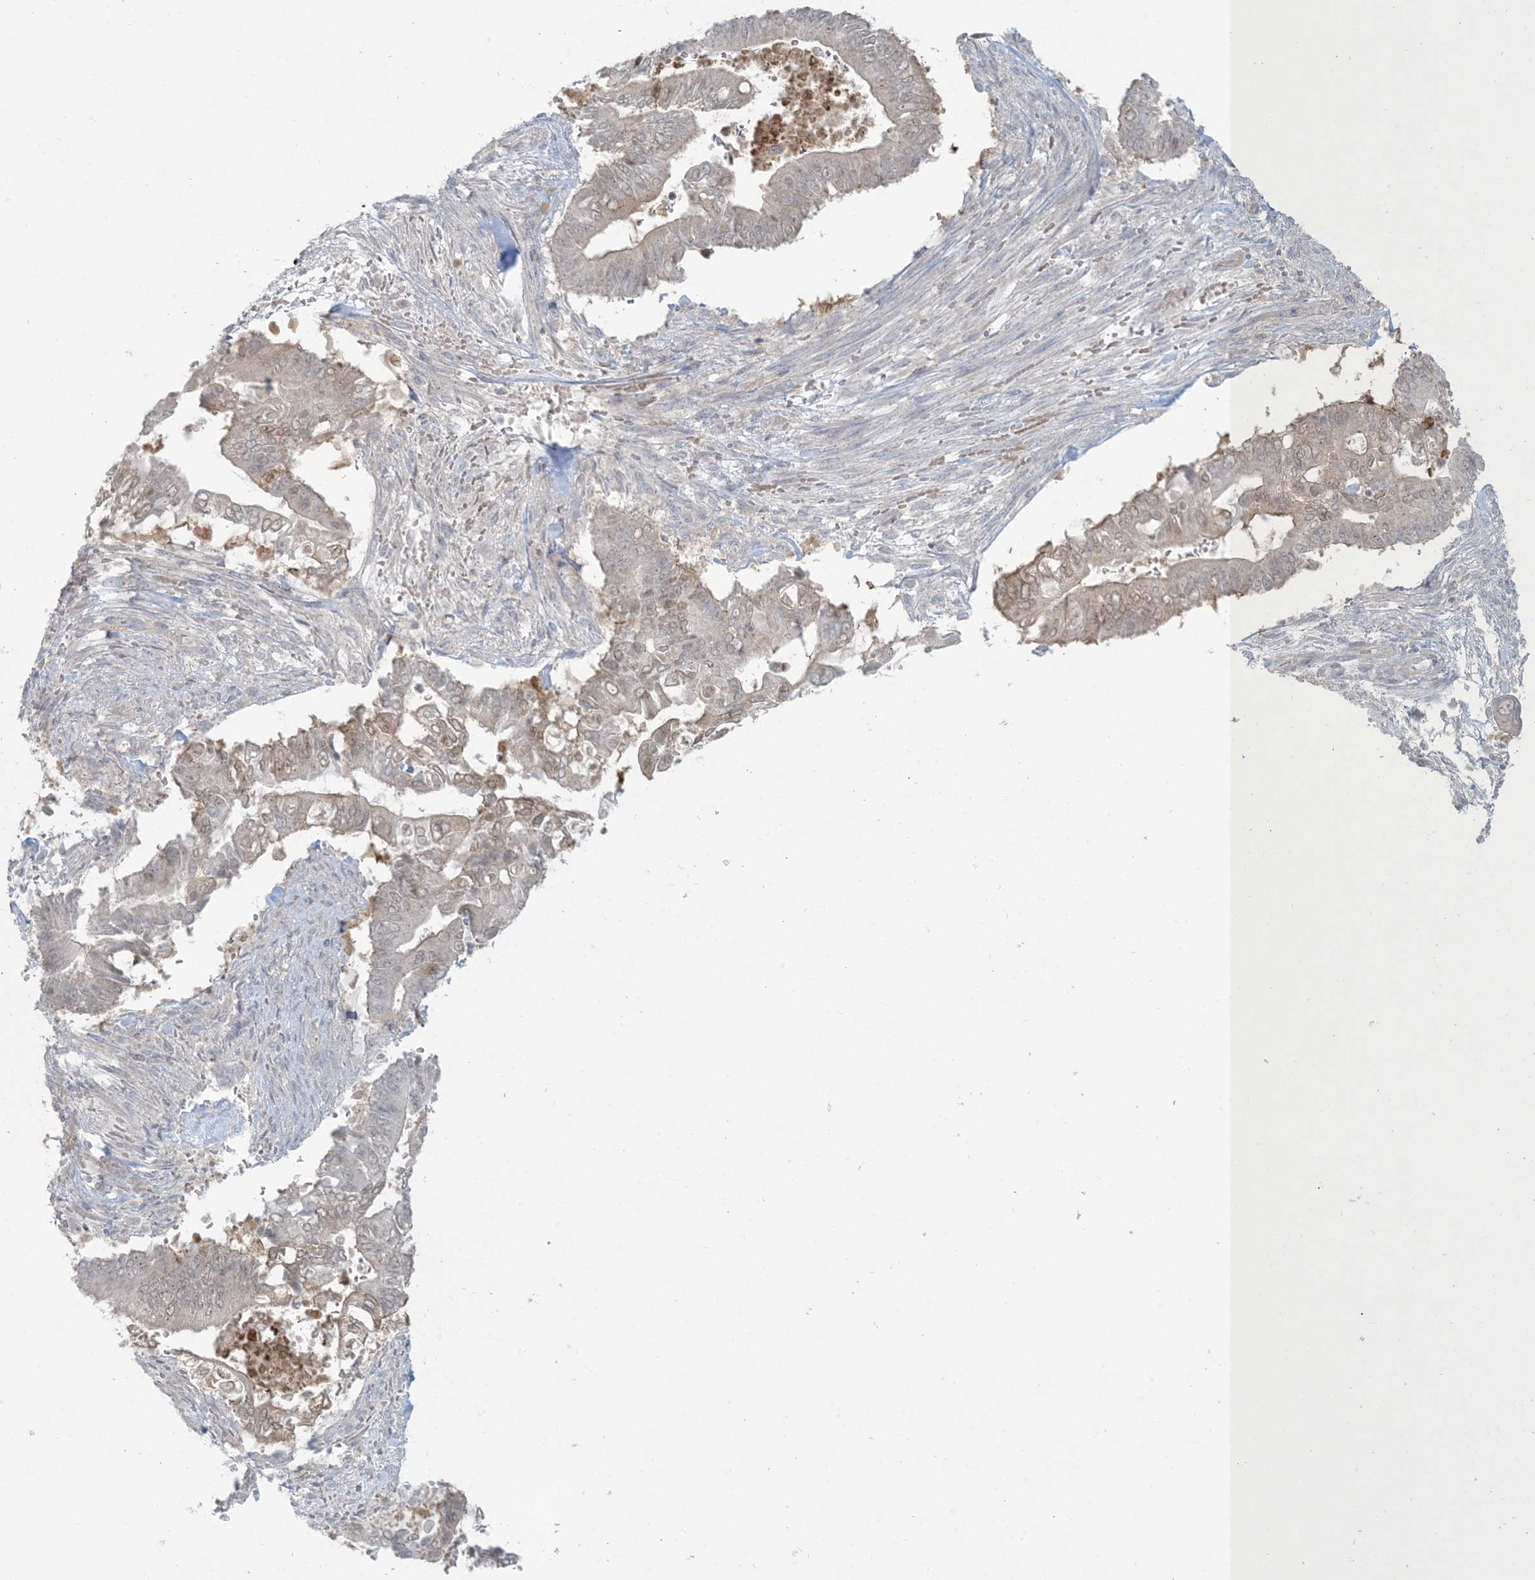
{"staining": {"intensity": "weak", "quantity": "<25%", "location": "nuclear"}, "tissue": "pancreatic cancer", "cell_type": "Tumor cells", "image_type": "cancer", "snomed": [{"axis": "morphology", "description": "Adenocarcinoma, NOS"}, {"axis": "topography", "description": "Pancreas"}], "caption": "High power microscopy photomicrograph of an IHC histopathology image of pancreatic adenocarcinoma, revealing no significant positivity in tumor cells.", "gene": "NRBP2", "patient": {"sex": "male", "age": 68}}